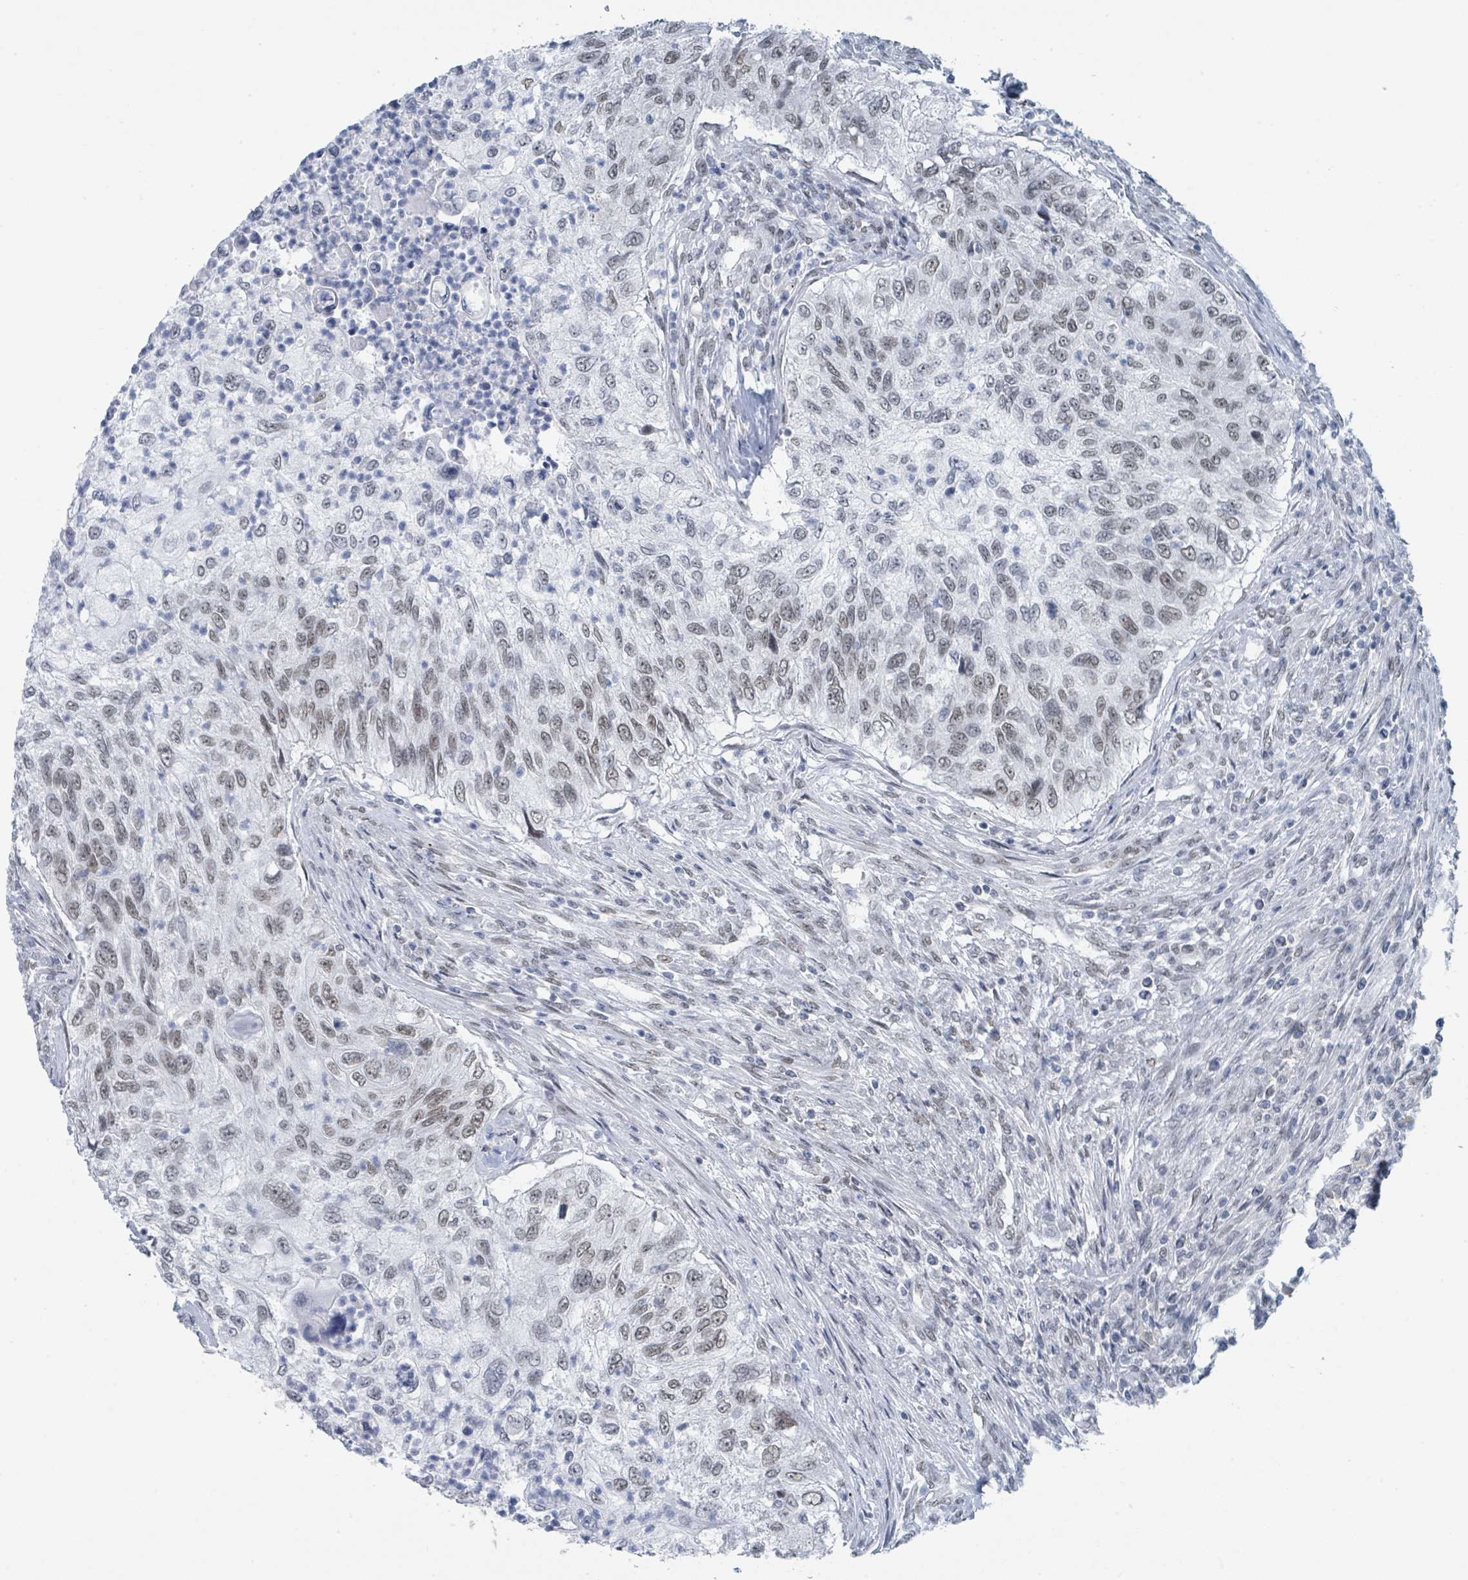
{"staining": {"intensity": "weak", "quantity": "25%-75%", "location": "nuclear"}, "tissue": "urothelial cancer", "cell_type": "Tumor cells", "image_type": "cancer", "snomed": [{"axis": "morphology", "description": "Urothelial carcinoma, High grade"}, {"axis": "topography", "description": "Urinary bladder"}], "caption": "Immunohistochemical staining of high-grade urothelial carcinoma shows weak nuclear protein expression in approximately 25%-75% of tumor cells. (Stains: DAB (3,3'-diaminobenzidine) in brown, nuclei in blue, Microscopy: brightfield microscopy at high magnification).", "gene": "EHMT2", "patient": {"sex": "female", "age": 60}}